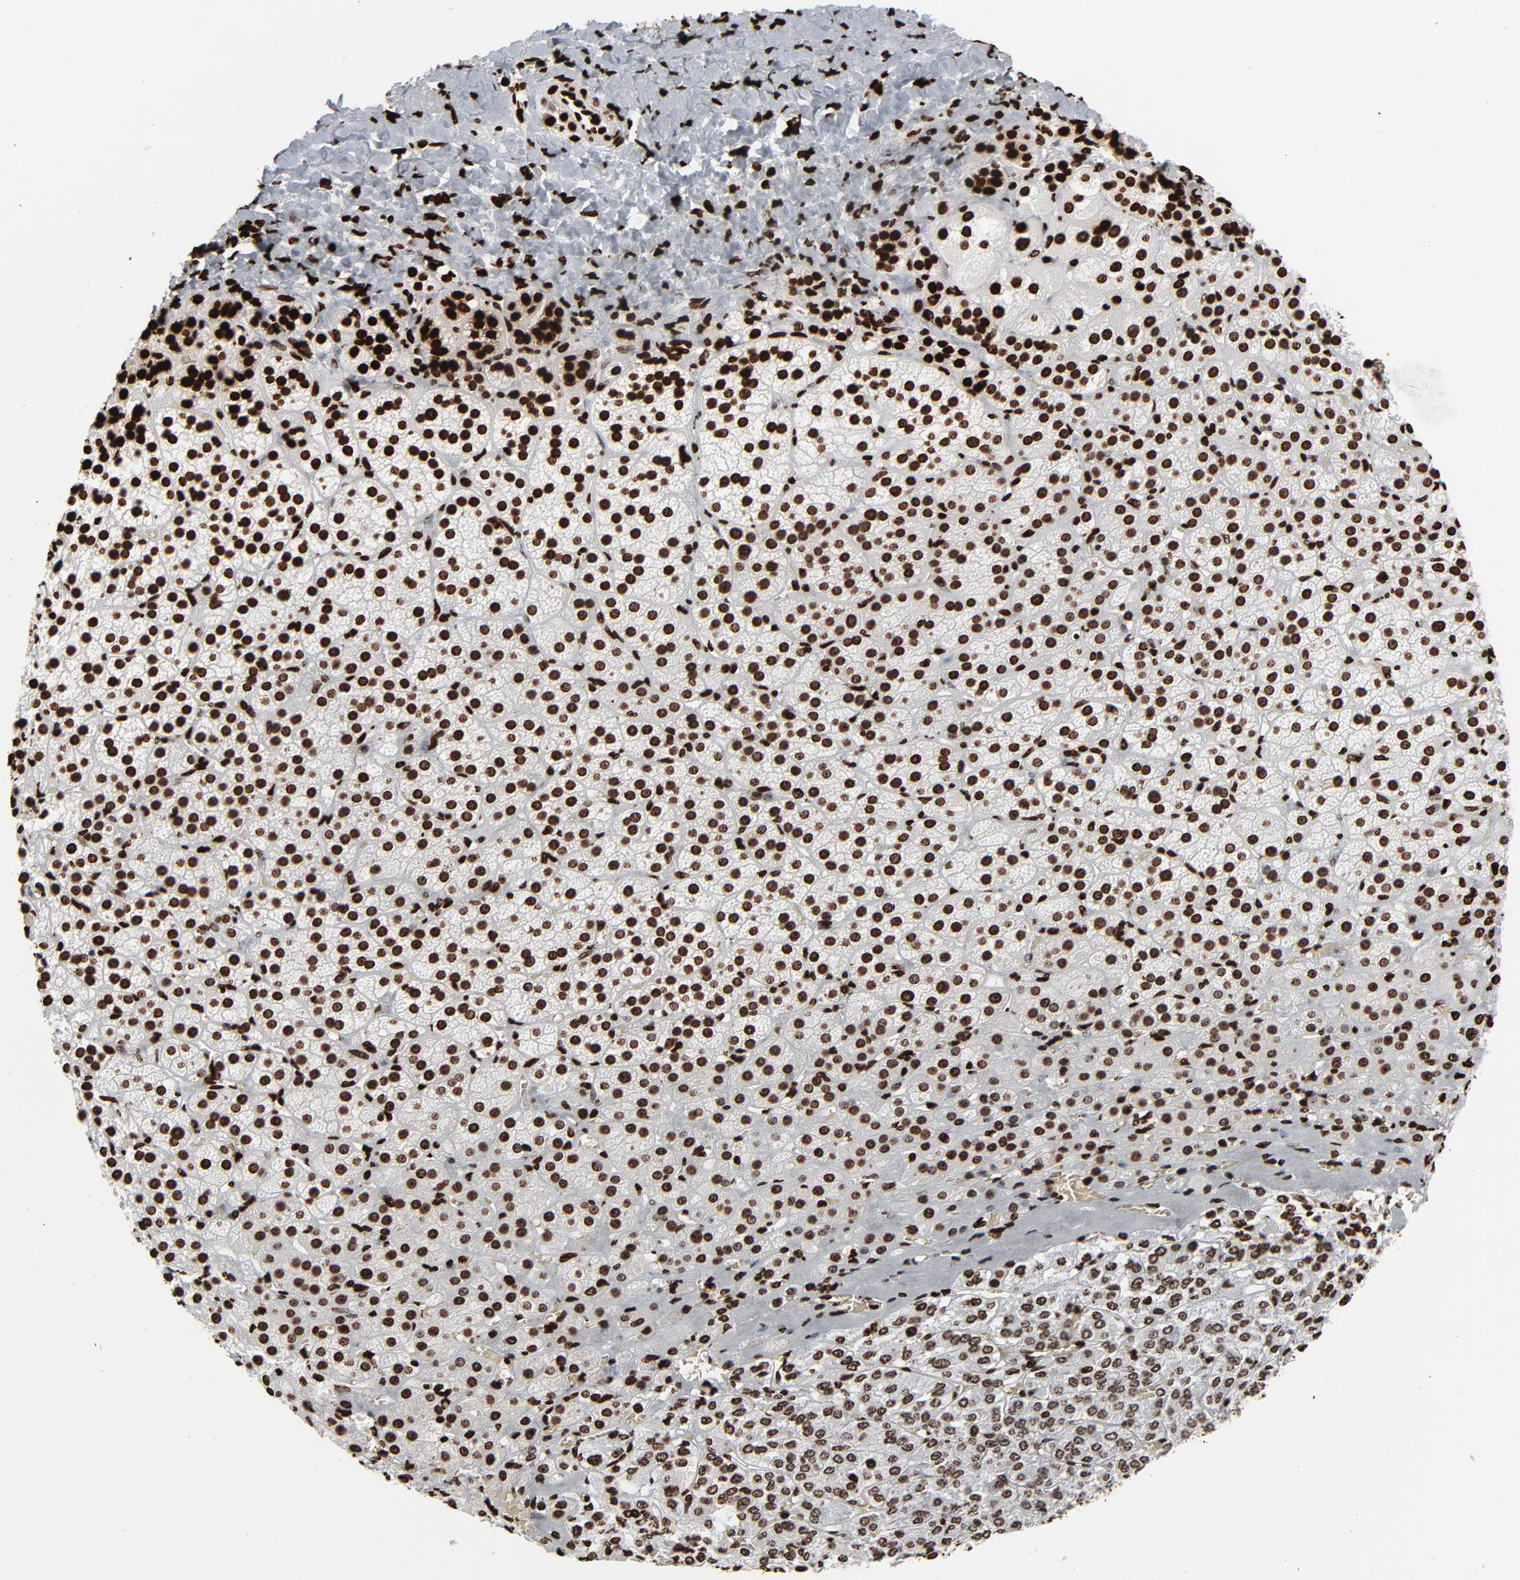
{"staining": {"intensity": "strong", "quantity": ">75%", "location": "nuclear"}, "tissue": "adrenal gland", "cell_type": "Glandular cells", "image_type": "normal", "snomed": [{"axis": "morphology", "description": "Normal tissue, NOS"}, {"axis": "topography", "description": "Adrenal gland"}], "caption": "Benign adrenal gland was stained to show a protein in brown. There is high levels of strong nuclear expression in about >75% of glandular cells.", "gene": "H3", "patient": {"sex": "female", "age": 71}}